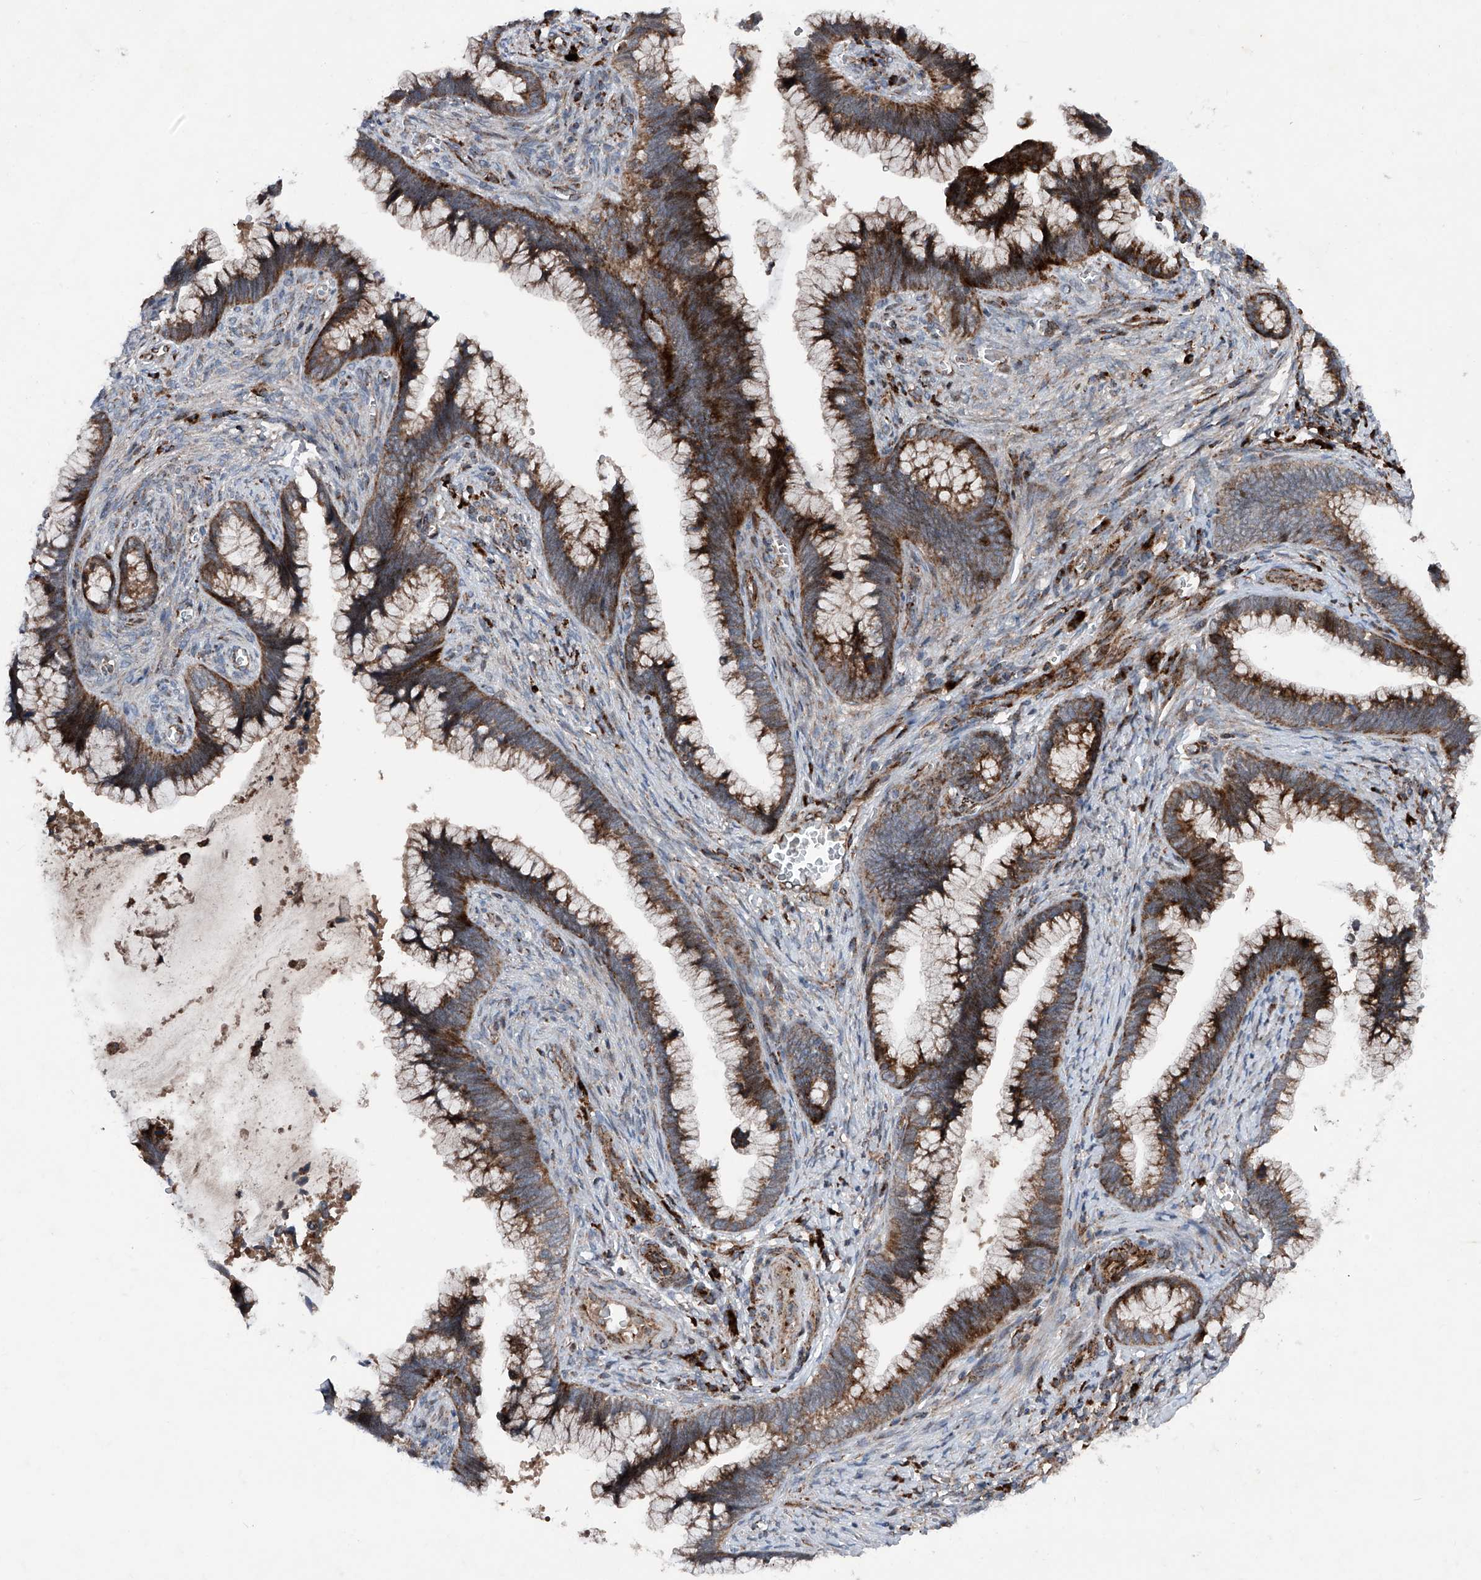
{"staining": {"intensity": "moderate", "quantity": ">75%", "location": "cytoplasmic/membranous"}, "tissue": "cervical cancer", "cell_type": "Tumor cells", "image_type": "cancer", "snomed": [{"axis": "morphology", "description": "Adenocarcinoma, NOS"}, {"axis": "topography", "description": "Cervix"}], "caption": "An IHC photomicrograph of neoplastic tissue is shown. Protein staining in brown shows moderate cytoplasmic/membranous positivity in cervical cancer within tumor cells.", "gene": "DAD1", "patient": {"sex": "female", "age": 44}}